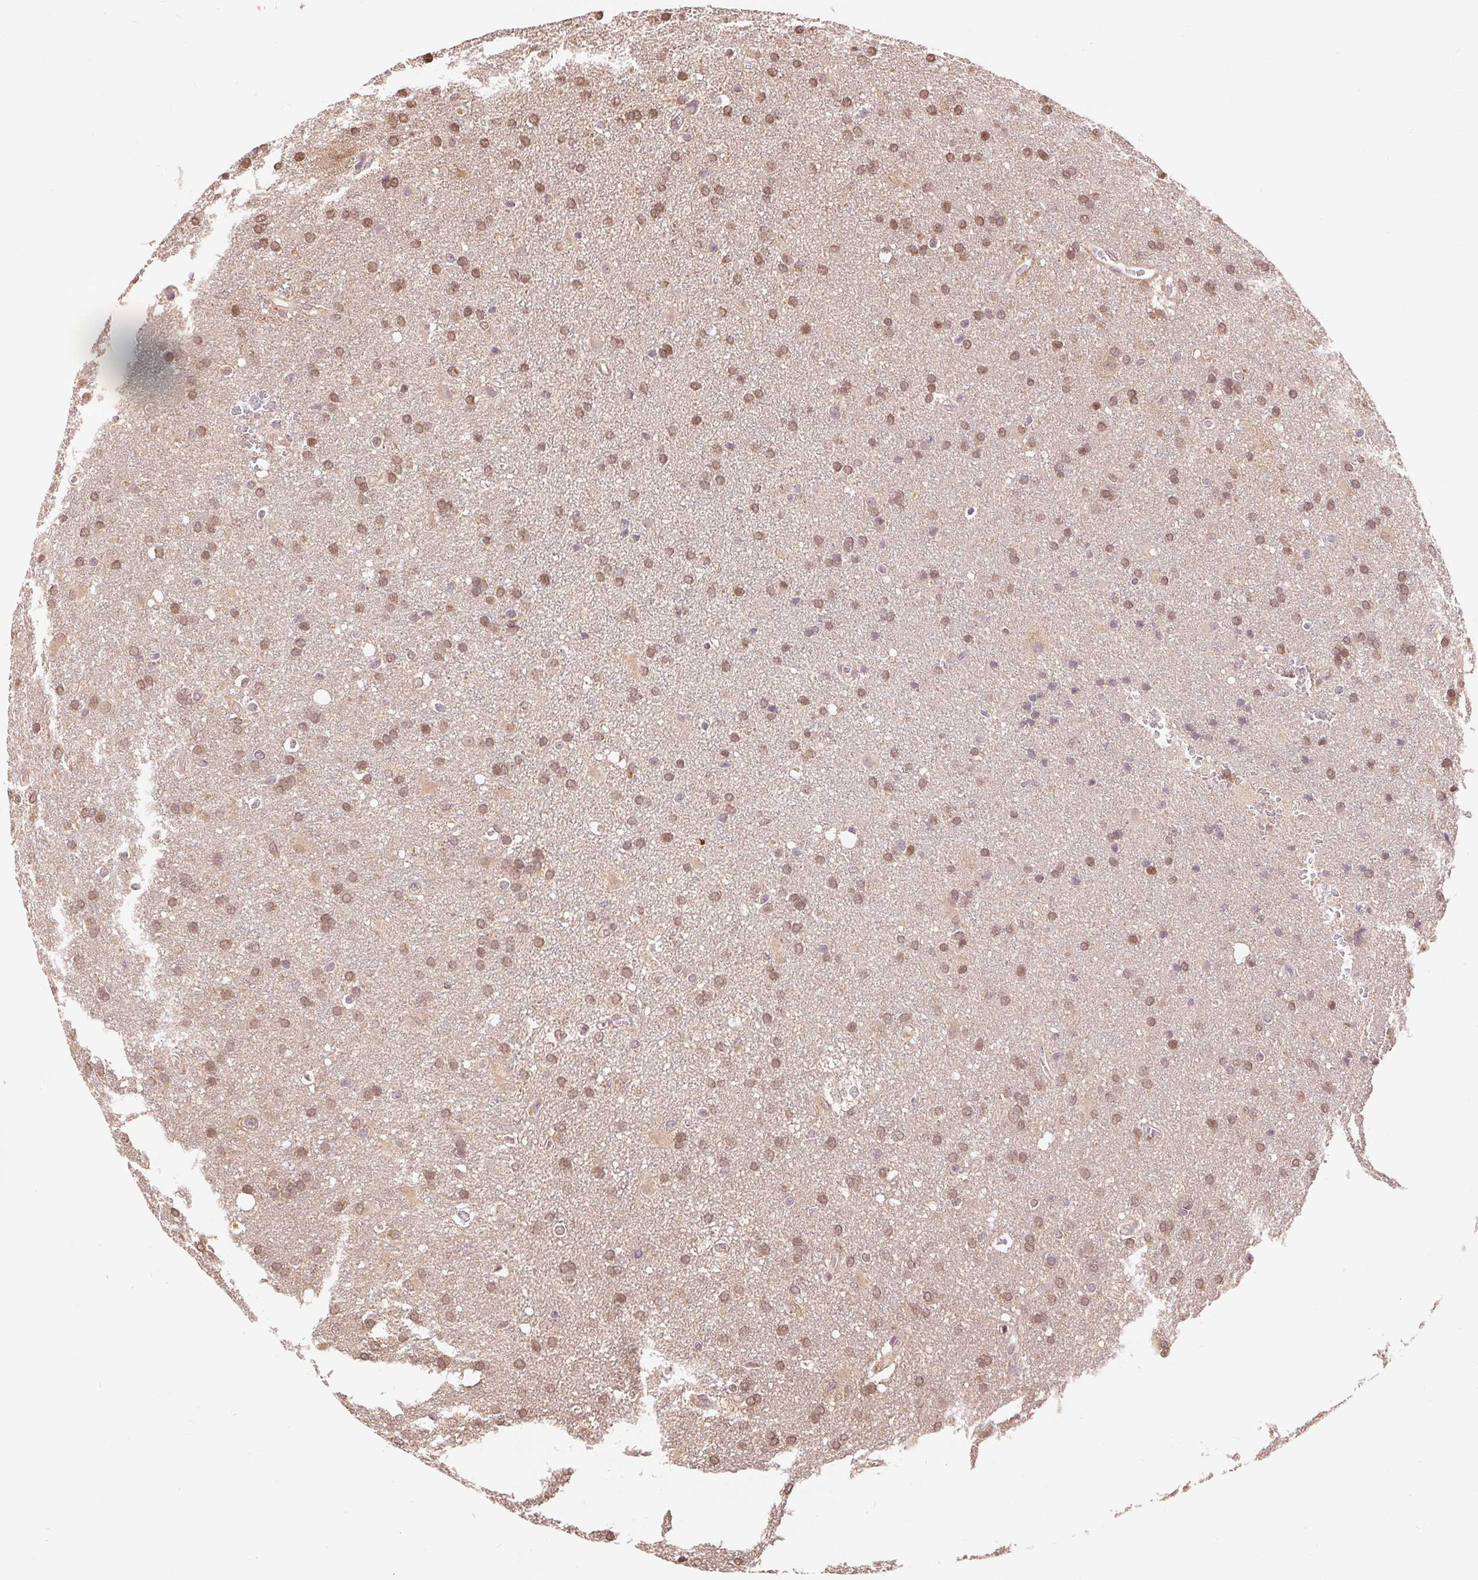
{"staining": {"intensity": "moderate", "quantity": ">75%", "location": "nuclear"}, "tissue": "glioma", "cell_type": "Tumor cells", "image_type": "cancer", "snomed": [{"axis": "morphology", "description": "Glioma, malignant, Low grade"}, {"axis": "topography", "description": "Brain"}], "caption": "Glioma stained with immunohistochemistry (IHC) reveals moderate nuclear positivity in approximately >75% of tumor cells.", "gene": "TMEM273", "patient": {"sex": "male", "age": 66}}